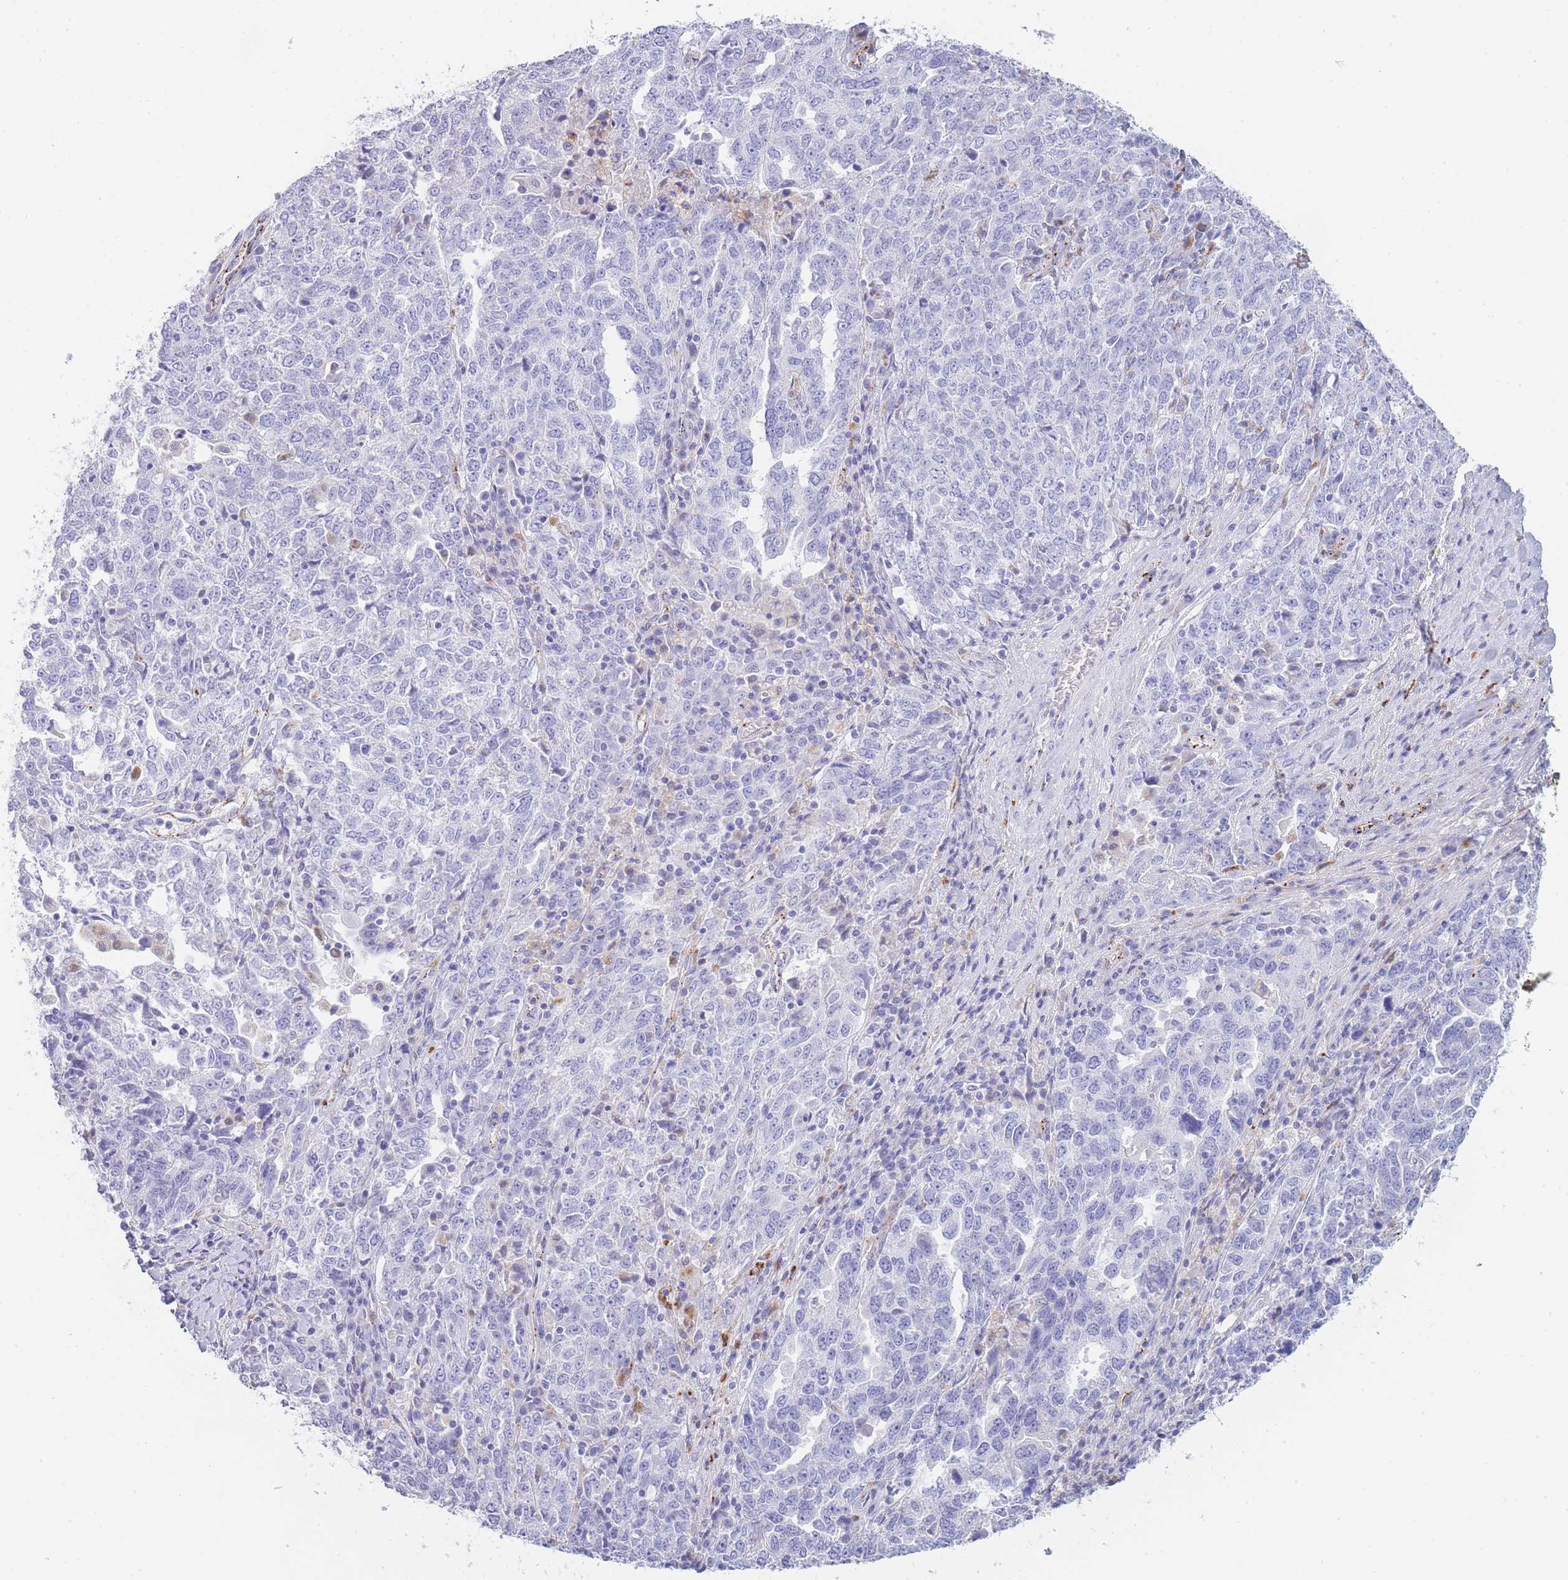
{"staining": {"intensity": "negative", "quantity": "none", "location": "none"}, "tissue": "ovarian cancer", "cell_type": "Tumor cells", "image_type": "cancer", "snomed": [{"axis": "morphology", "description": "Carcinoma, endometroid"}, {"axis": "topography", "description": "Ovary"}], "caption": "Tumor cells show no significant staining in ovarian cancer.", "gene": "GAA", "patient": {"sex": "female", "age": 62}}